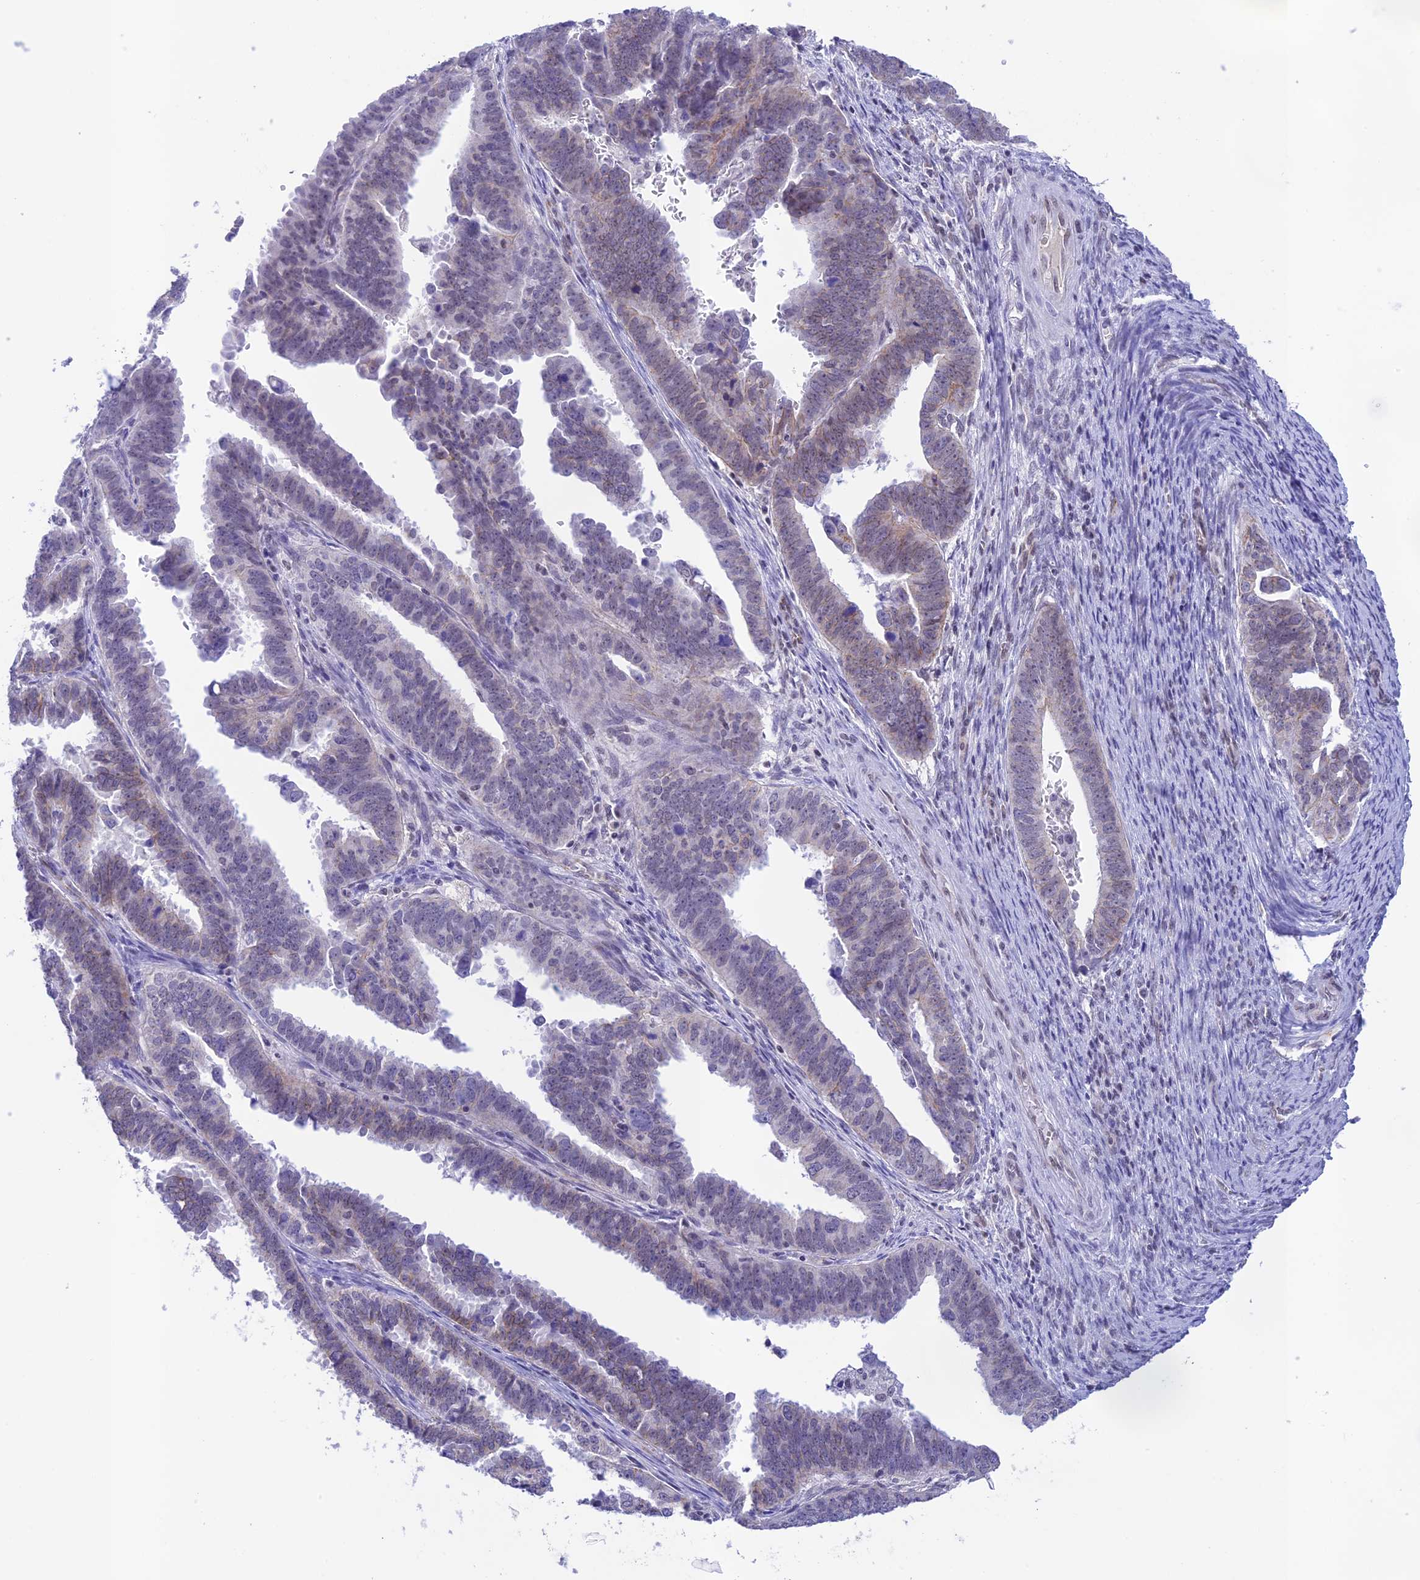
{"staining": {"intensity": "negative", "quantity": "none", "location": "none"}, "tissue": "endometrial cancer", "cell_type": "Tumor cells", "image_type": "cancer", "snomed": [{"axis": "morphology", "description": "Adenocarcinoma, NOS"}, {"axis": "topography", "description": "Endometrium"}], "caption": "DAB (3,3'-diaminobenzidine) immunohistochemical staining of endometrial cancer exhibits no significant expression in tumor cells.", "gene": "THAP11", "patient": {"sex": "female", "age": 75}}